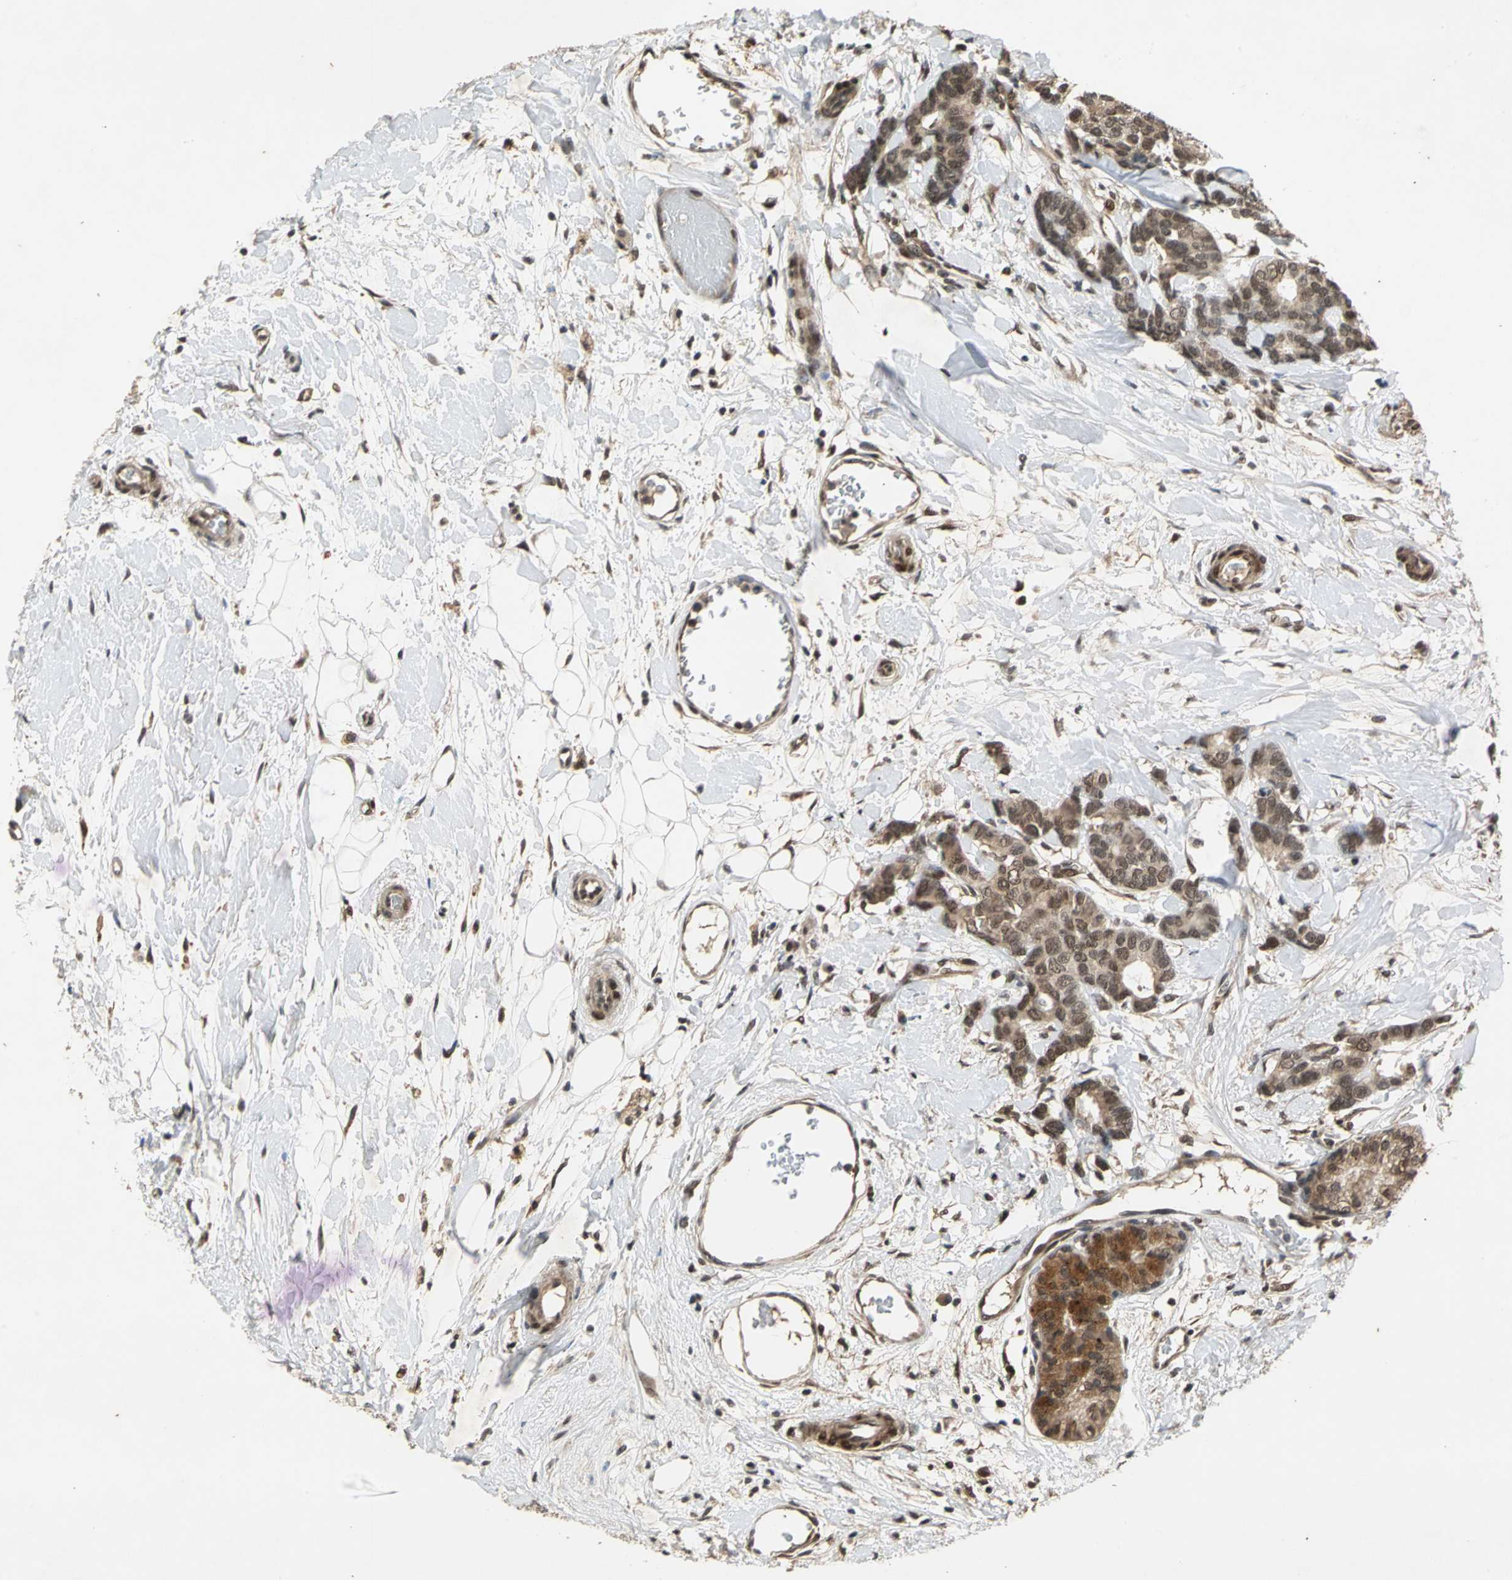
{"staining": {"intensity": "moderate", "quantity": ">75%", "location": "cytoplasmic/membranous"}, "tissue": "breast cancer", "cell_type": "Tumor cells", "image_type": "cancer", "snomed": [{"axis": "morphology", "description": "Duct carcinoma"}, {"axis": "topography", "description": "Breast"}], "caption": "Breast intraductal carcinoma stained for a protein (brown) shows moderate cytoplasmic/membranous positive expression in approximately >75% of tumor cells.", "gene": "NOTCH3", "patient": {"sex": "female", "age": 87}}